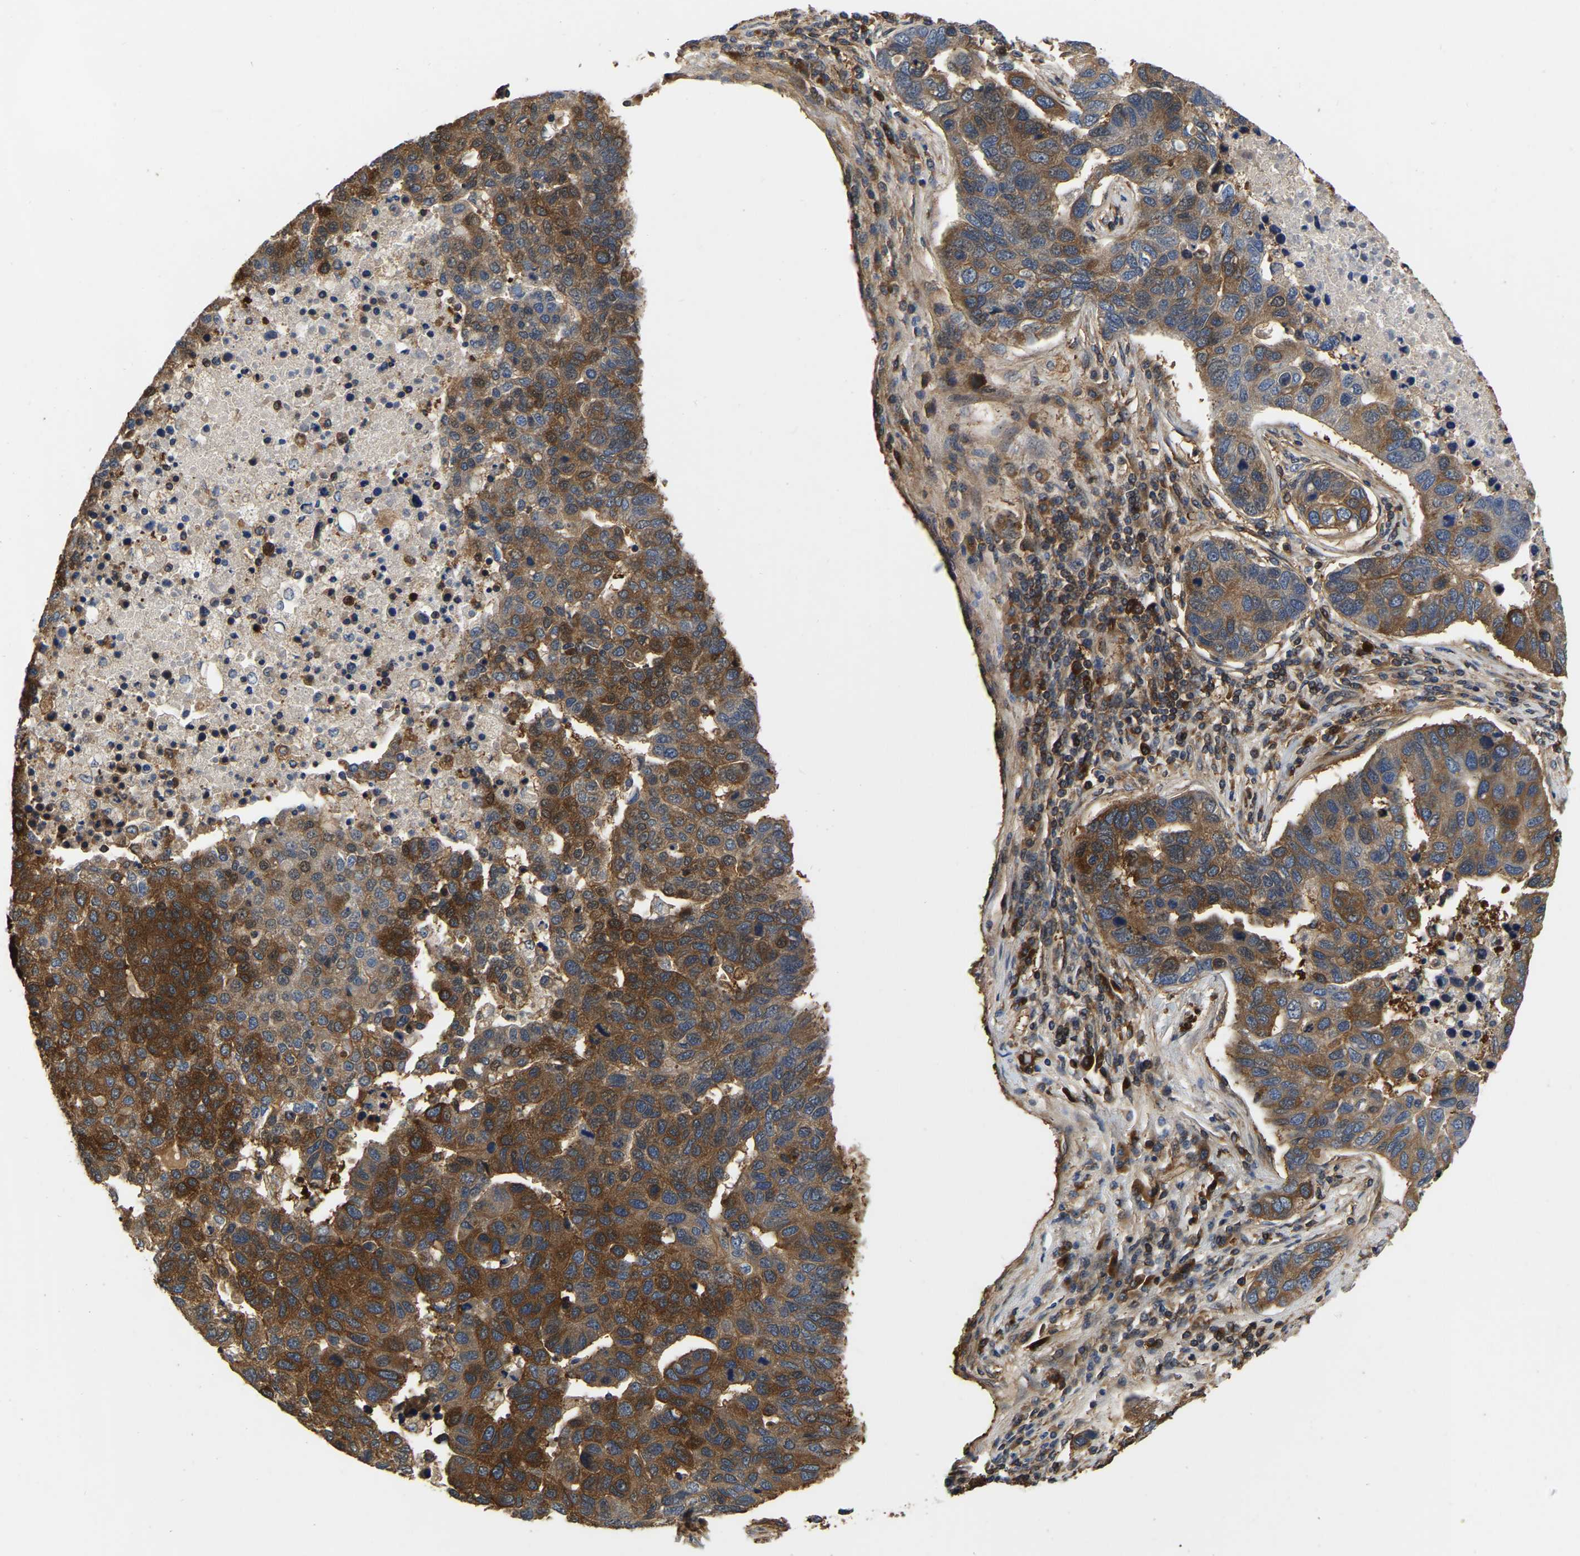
{"staining": {"intensity": "strong", "quantity": ">75%", "location": "cytoplasmic/membranous"}, "tissue": "pancreatic cancer", "cell_type": "Tumor cells", "image_type": "cancer", "snomed": [{"axis": "morphology", "description": "Adenocarcinoma, NOS"}, {"axis": "topography", "description": "Pancreas"}], "caption": "Protein expression by immunohistochemistry exhibits strong cytoplasmic/membranous positivity in approximately >75% of tumor cells in pancreatic cancer.", "gene": "GARS1", "patient": {"sex": "female", "age": 61}}